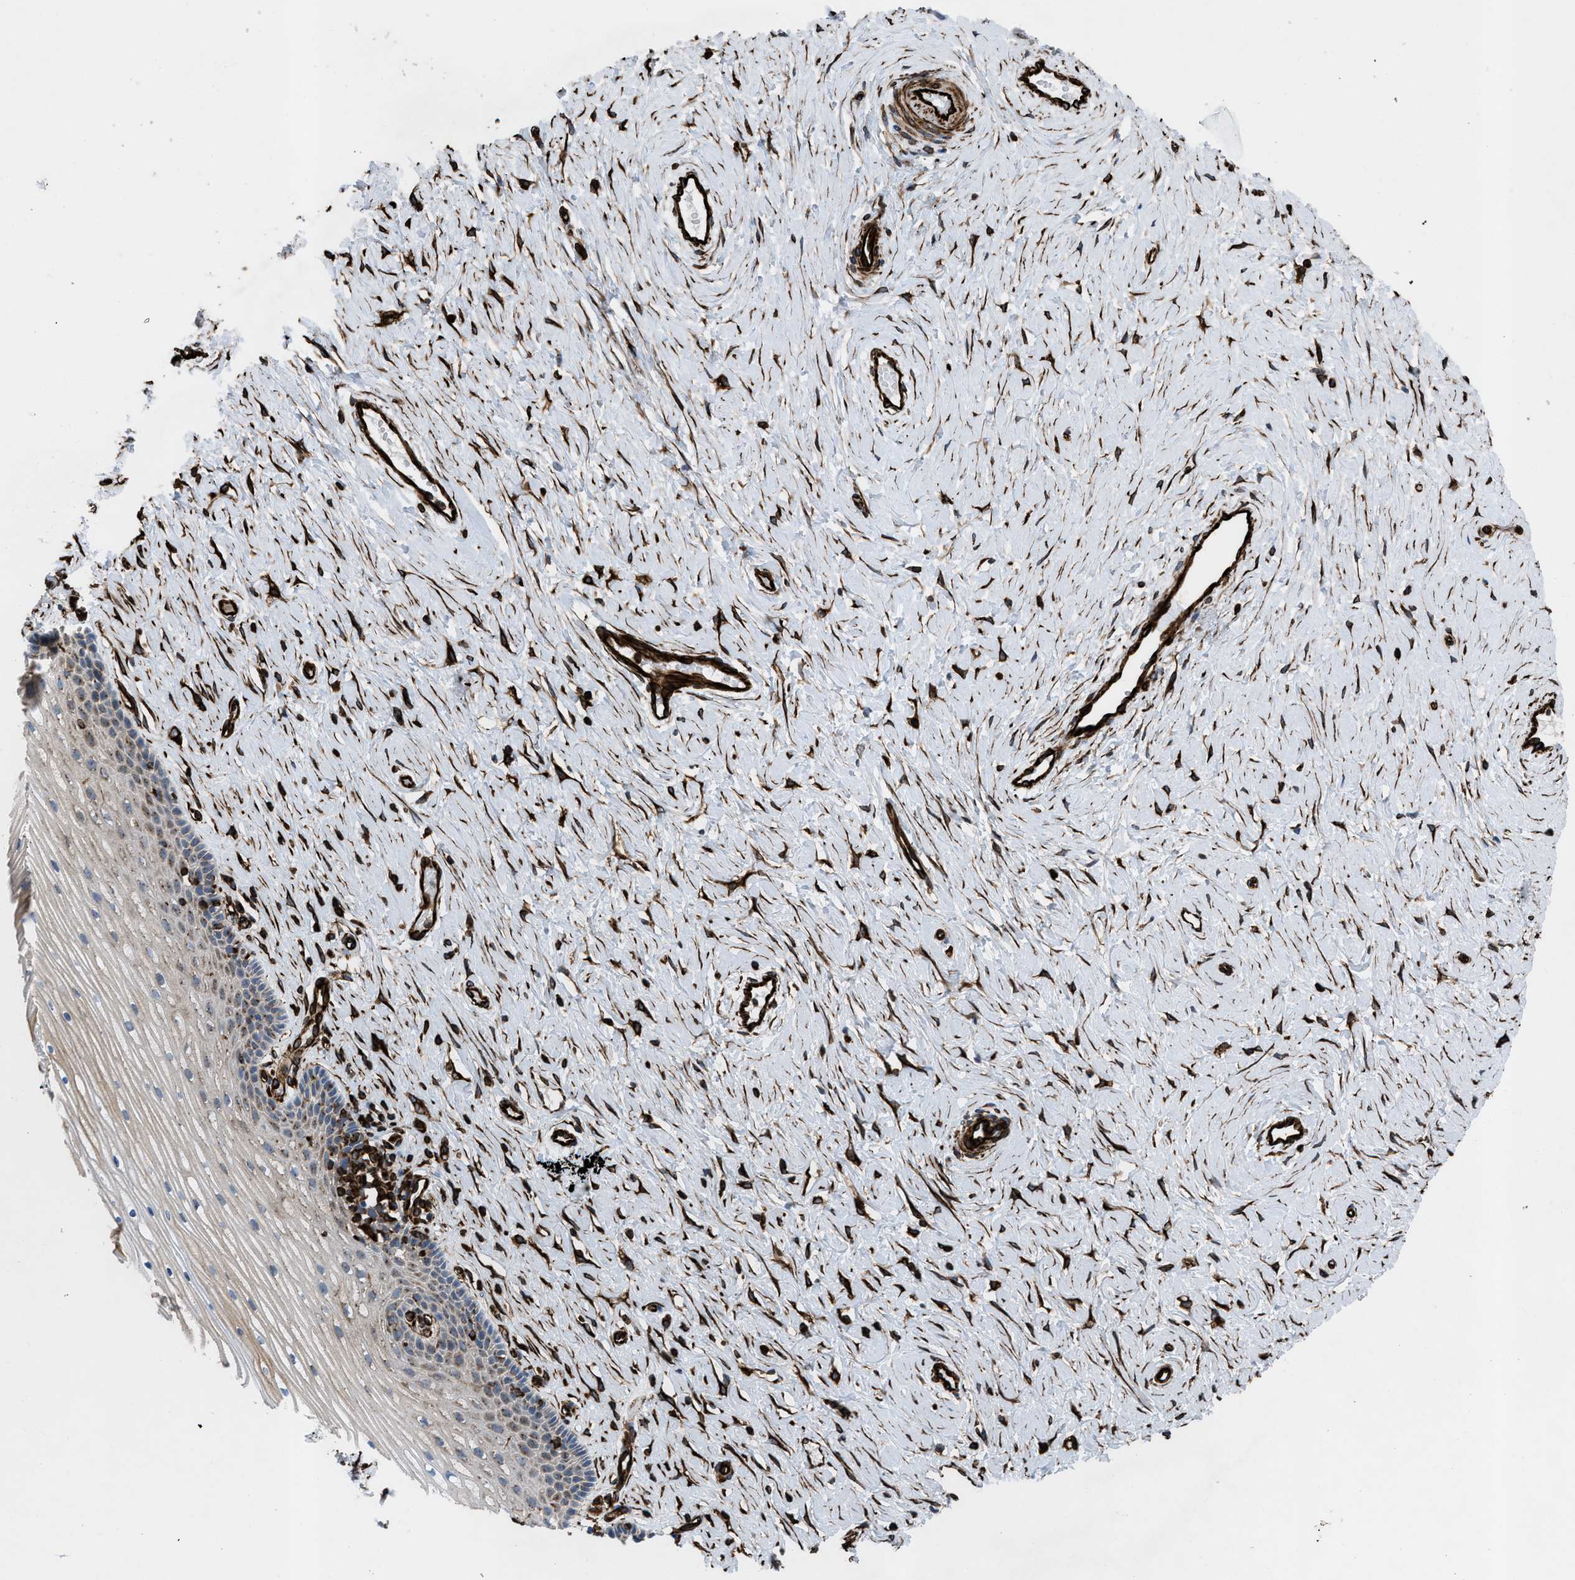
{"staining": {"intensity": "moderate", "quantity": "25%-75%", "location": "cytoplasmic/membranous"}, "tissue": "cervix", "cell_type": "Squamous epithelial cells", "image_type": "normal", "snomed": [{"axis": "morphology", "description": "Normal tissue, NOS"}, {"axis": "topography", "description": "Cervix"}], "caption": "This image demonstrates immunohistochemistry staining of normal cervix, with medium moderate cytoplasmic/membranous positivity in approximately 25%-75% of squamous epithelial cells.", "gene": "PTPRE", "patient": {"sex": "female", "age": 39}}